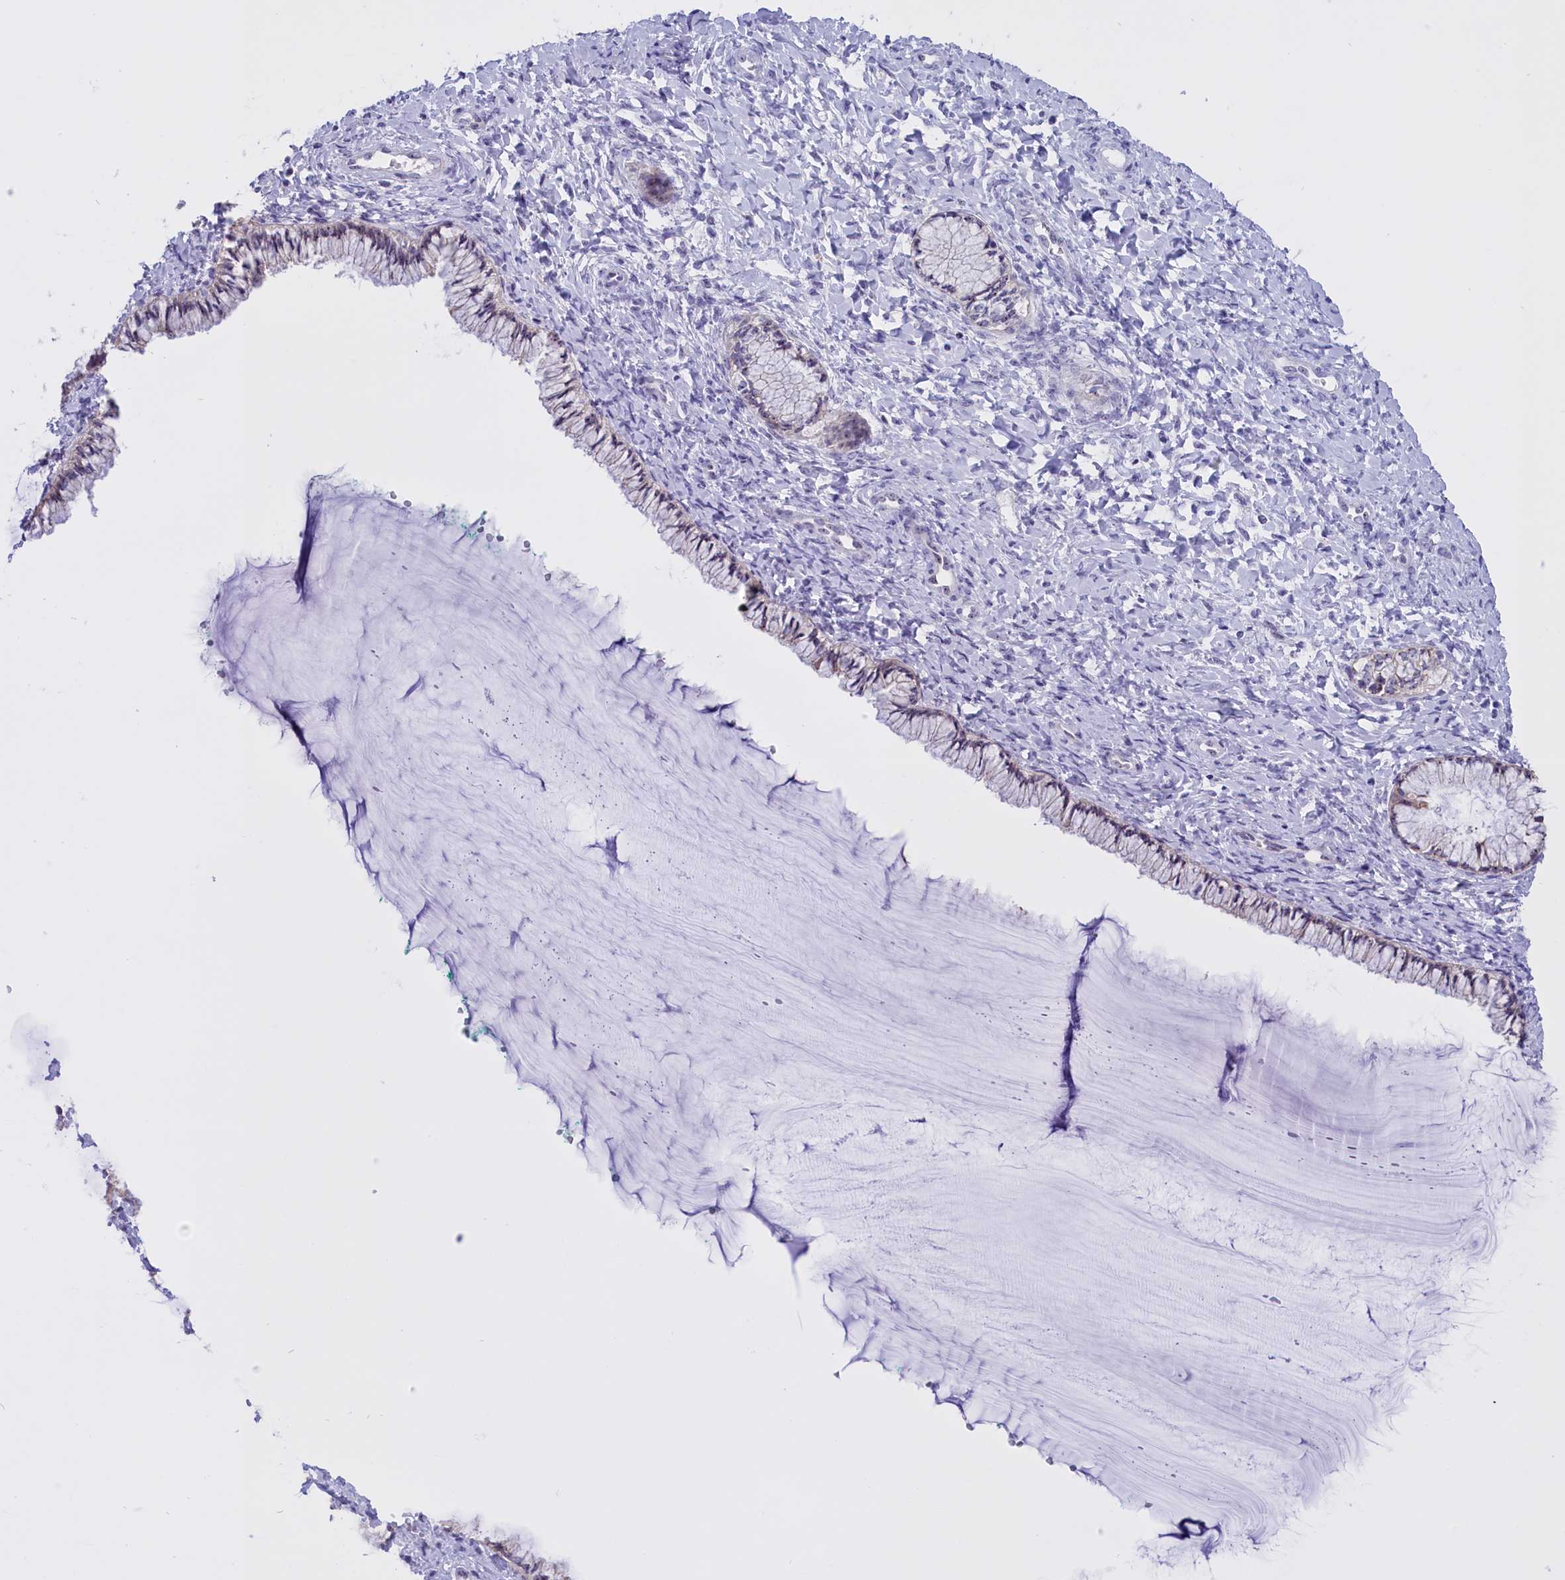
{"staining": {"intensity": "weak", "quantity": "25%-75%", "location": "nuclear"}, "tissue": "cervix", "cell_type": "Glandular cells", "image_type": "normal", "snomed": [{"axis": "morphology", "description": "Normal tissue, NOS"}, {"axis": "morphology", "description": "Adenocarcinoma, NOS"}, {"axis": "topography", "description": "Cervix"}], "caption": "IHC histopathology image of benign cervix: cervix stained using immunohistochemistry exhibits low levels of weak protein expression localized specifically in the nuclear of glandular cells, appearing as a nuclear brown color.", "gene": "TBL3", "patient": {"sex": "female", "age": 29}}